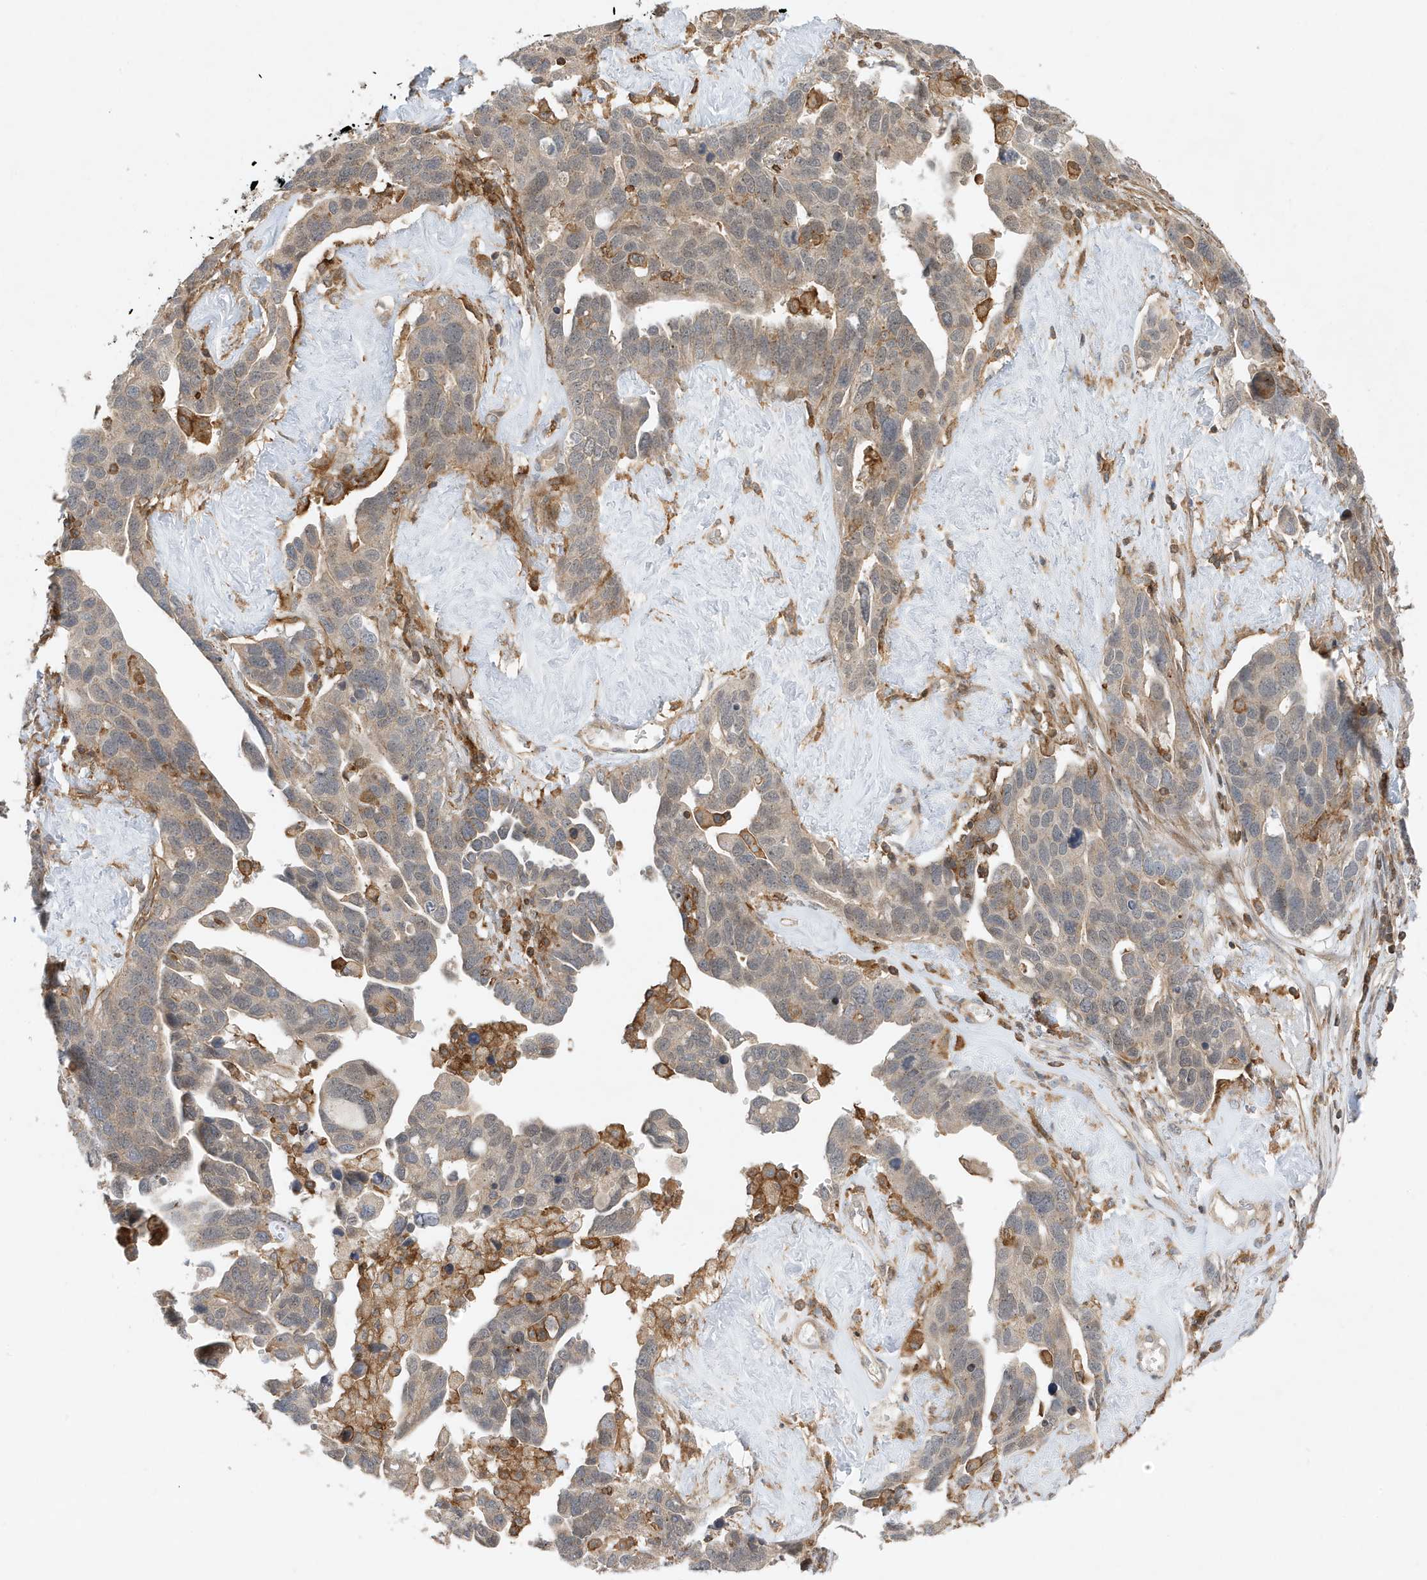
{"staining": {"intensity": "weak", "quantity": "<25%", "location": "cytoplasmic/membranous,nuclear"}, "tissue": "ovarian cancer", "cell_type": "Tumor cells", "image_type": "cancer", "snomed": [{"axis": "morphology", "description": "Cystadenocarcinoma, serous, NOS"}, {"axis": "topography", "description": "Ovary"}], "caption": "Immunohistochemistry micrograph of neoplastic tissue: ovarian cancer stained with DAB exhibits no significant protein staining in tumor cells.", "gene": "TATDN3", "patient": {"sex": "female", "age": 54}}